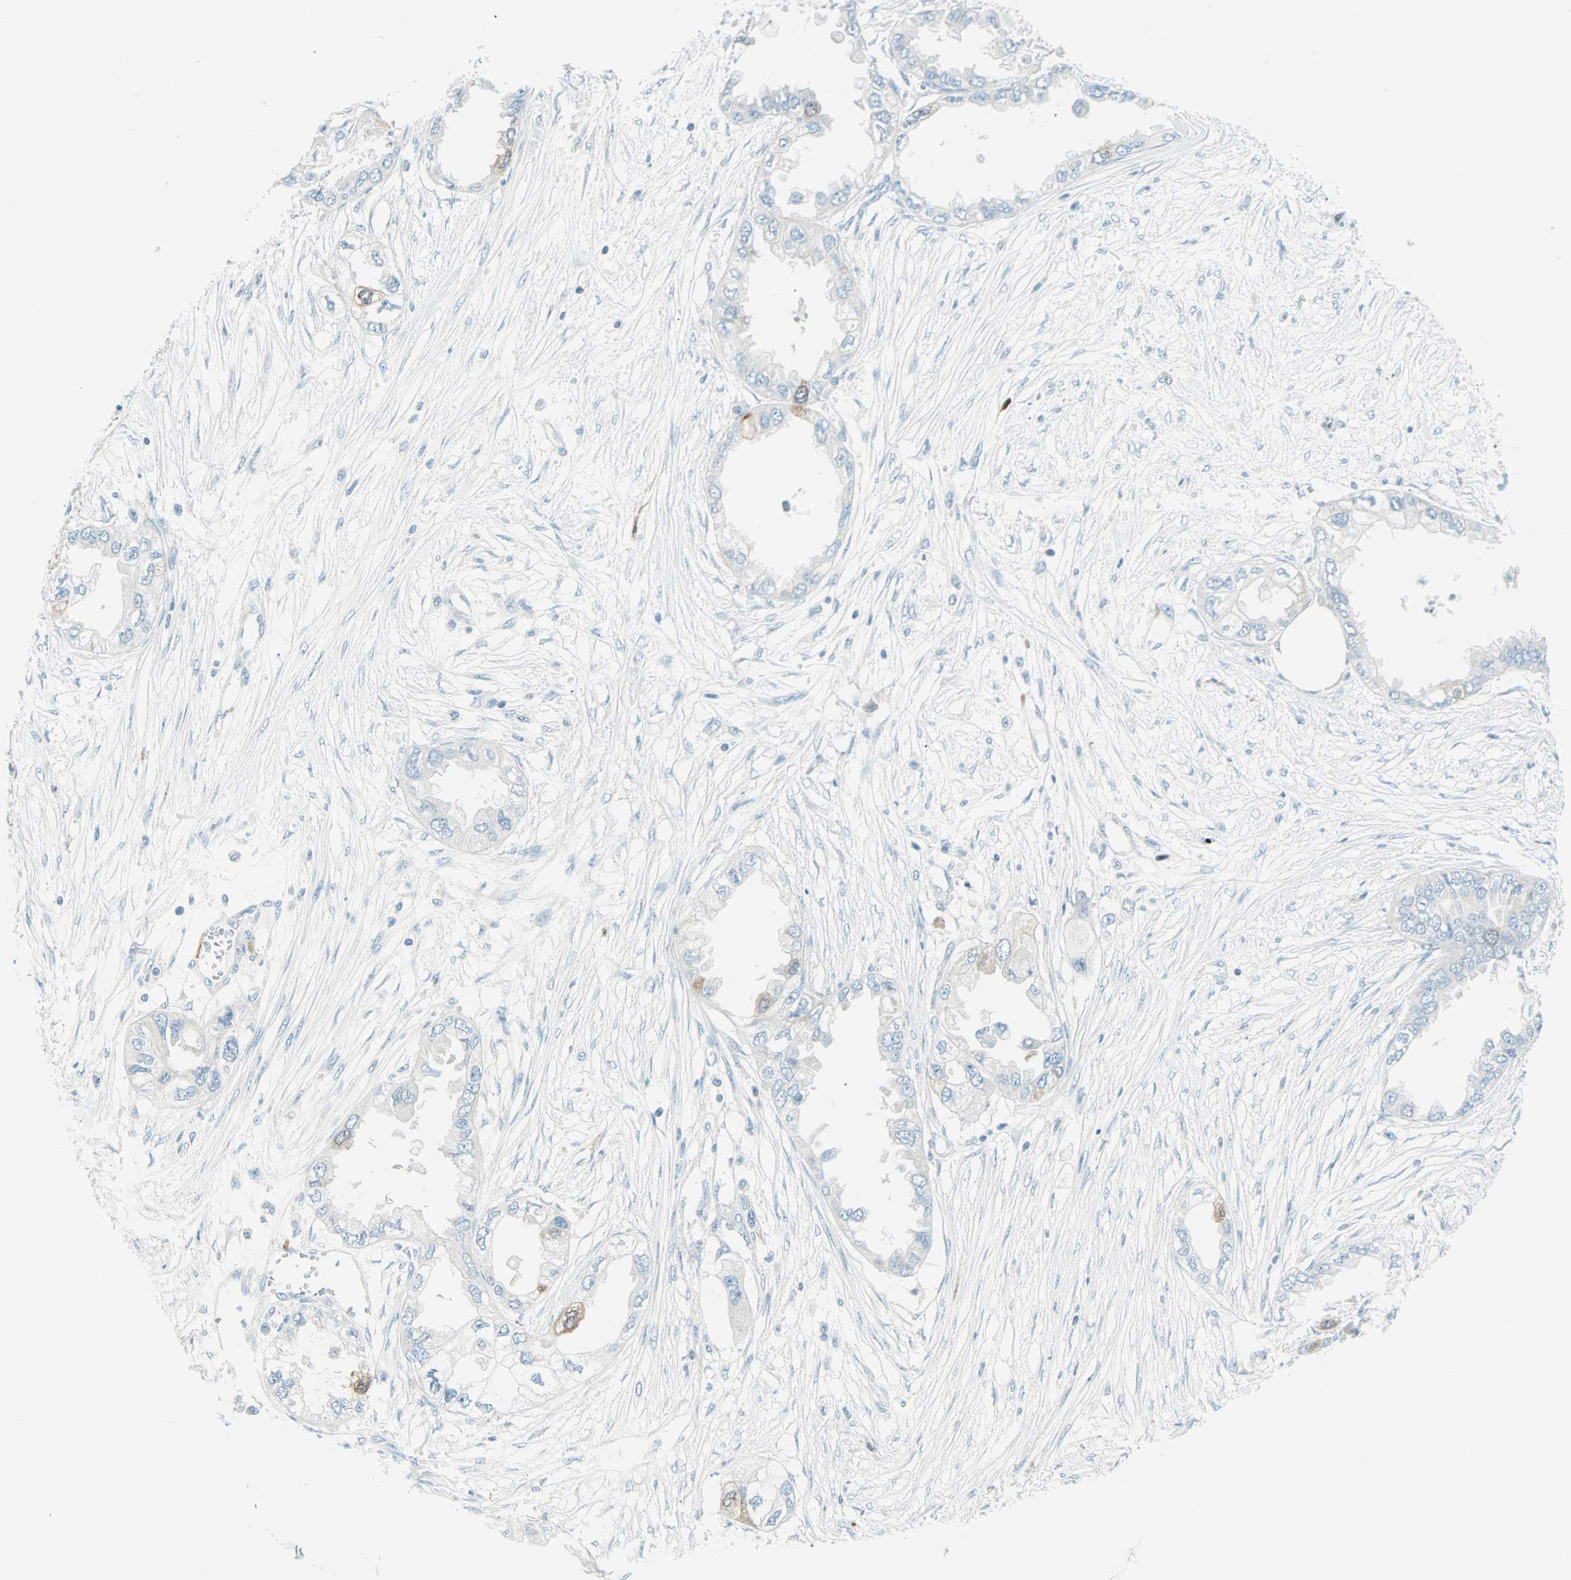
{"staining": {"intensity": "weak", "quantity": "<25%", "location": "cytoplasmic/membranous"}, "tissue": "endometrial cancer", "cell_type": "Tumor cells", "image_type": "cancer", "snomed": [{"axis": "morphology", "description": "Adenocarcinoma, NOS"}, {"axis": "topography", "description": "Endometrium"}], "caption": "The image demonstrates no staining of tumor cells in endometrial cancer.", "gene": "PTTG1", "patient": {"sex": "female", "age": 67}}